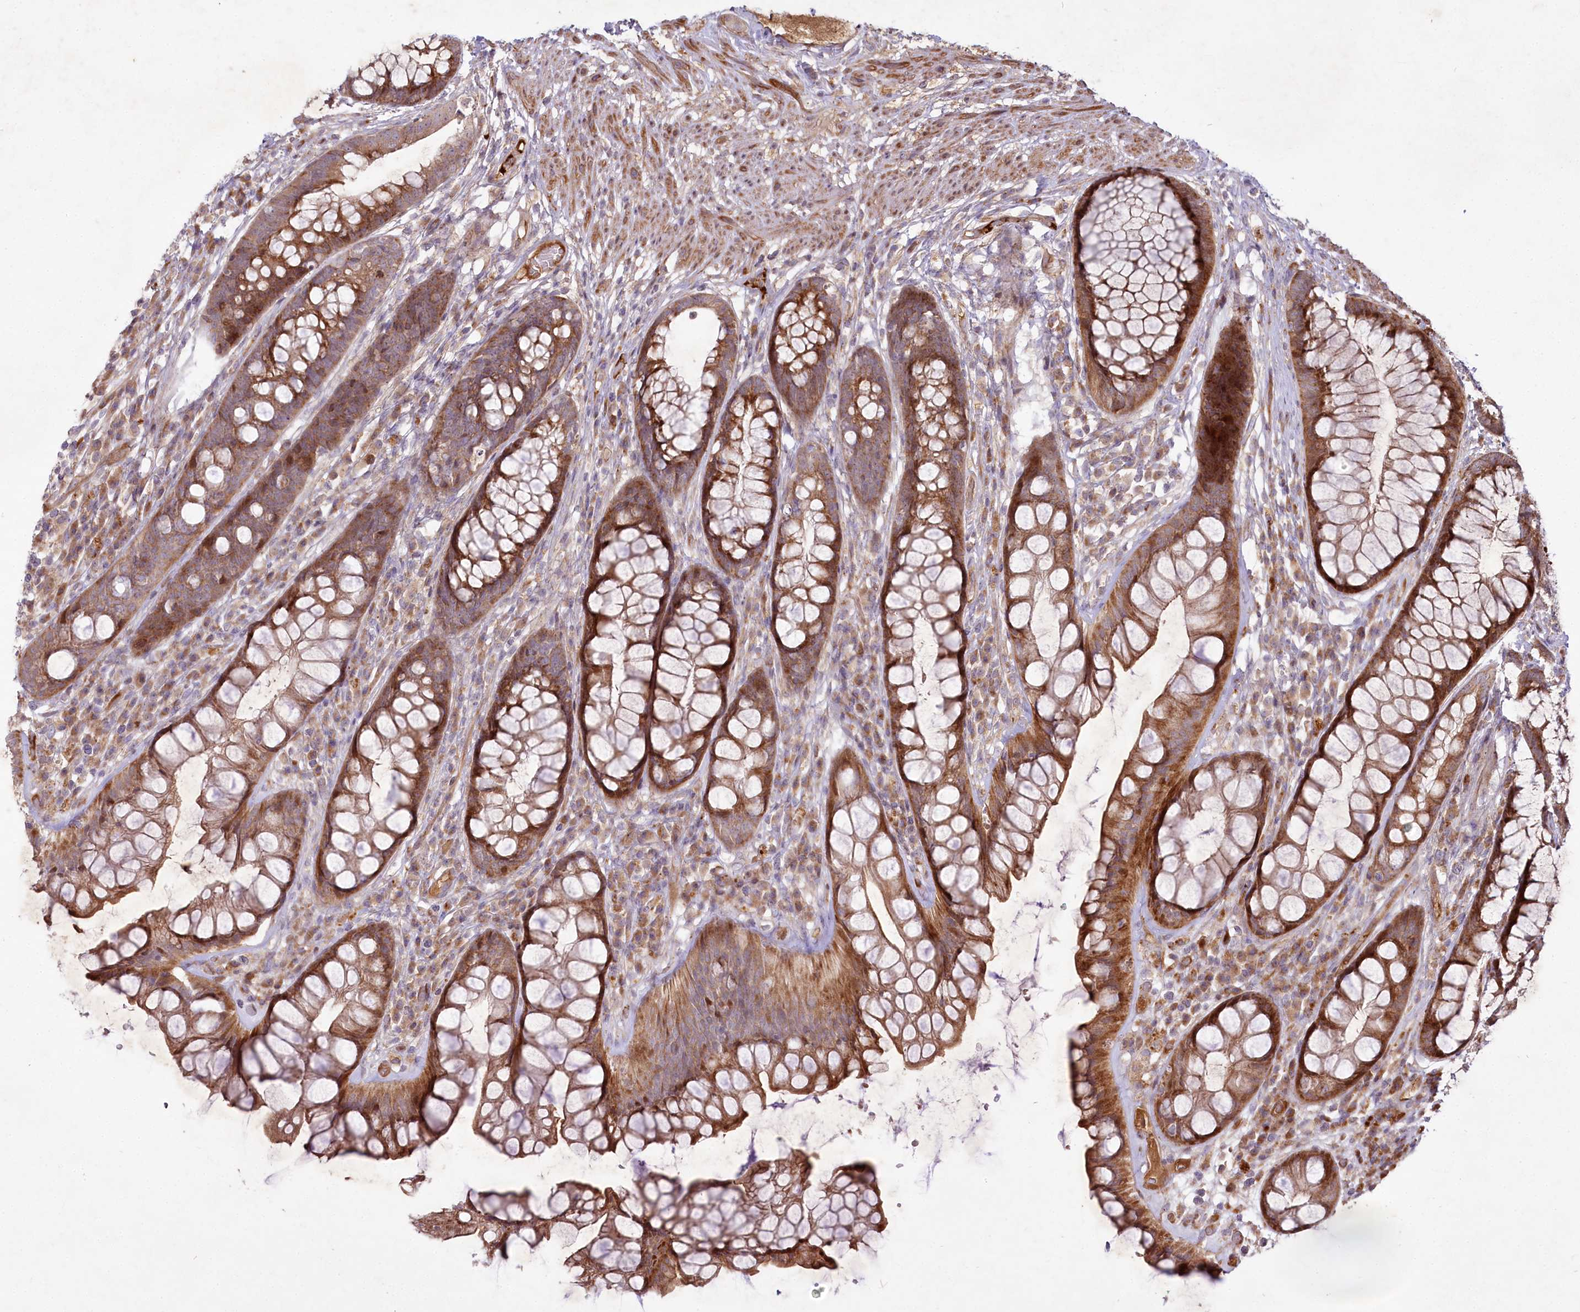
{"staining": {"intensity": "strong", "quantity": ">75%", "location": "cytoplasmic/membranous"}, "tissue": "rectum", "cell_type": "Glandular cells", "image_type": "normal", "snomed": [{"axis": "morphology", "description": "Normal tissue, NOS"}, {"axis": "topography", "description": "Rectum"}], "caption": "About >75% of glandular cells in unremarkable rectum display strong cytoplasmic/membranous protein positivity as visualized by brown immunohistochemical staining.", "gene": "PSTK", "patient": {"sex": "male", "age": 74}}